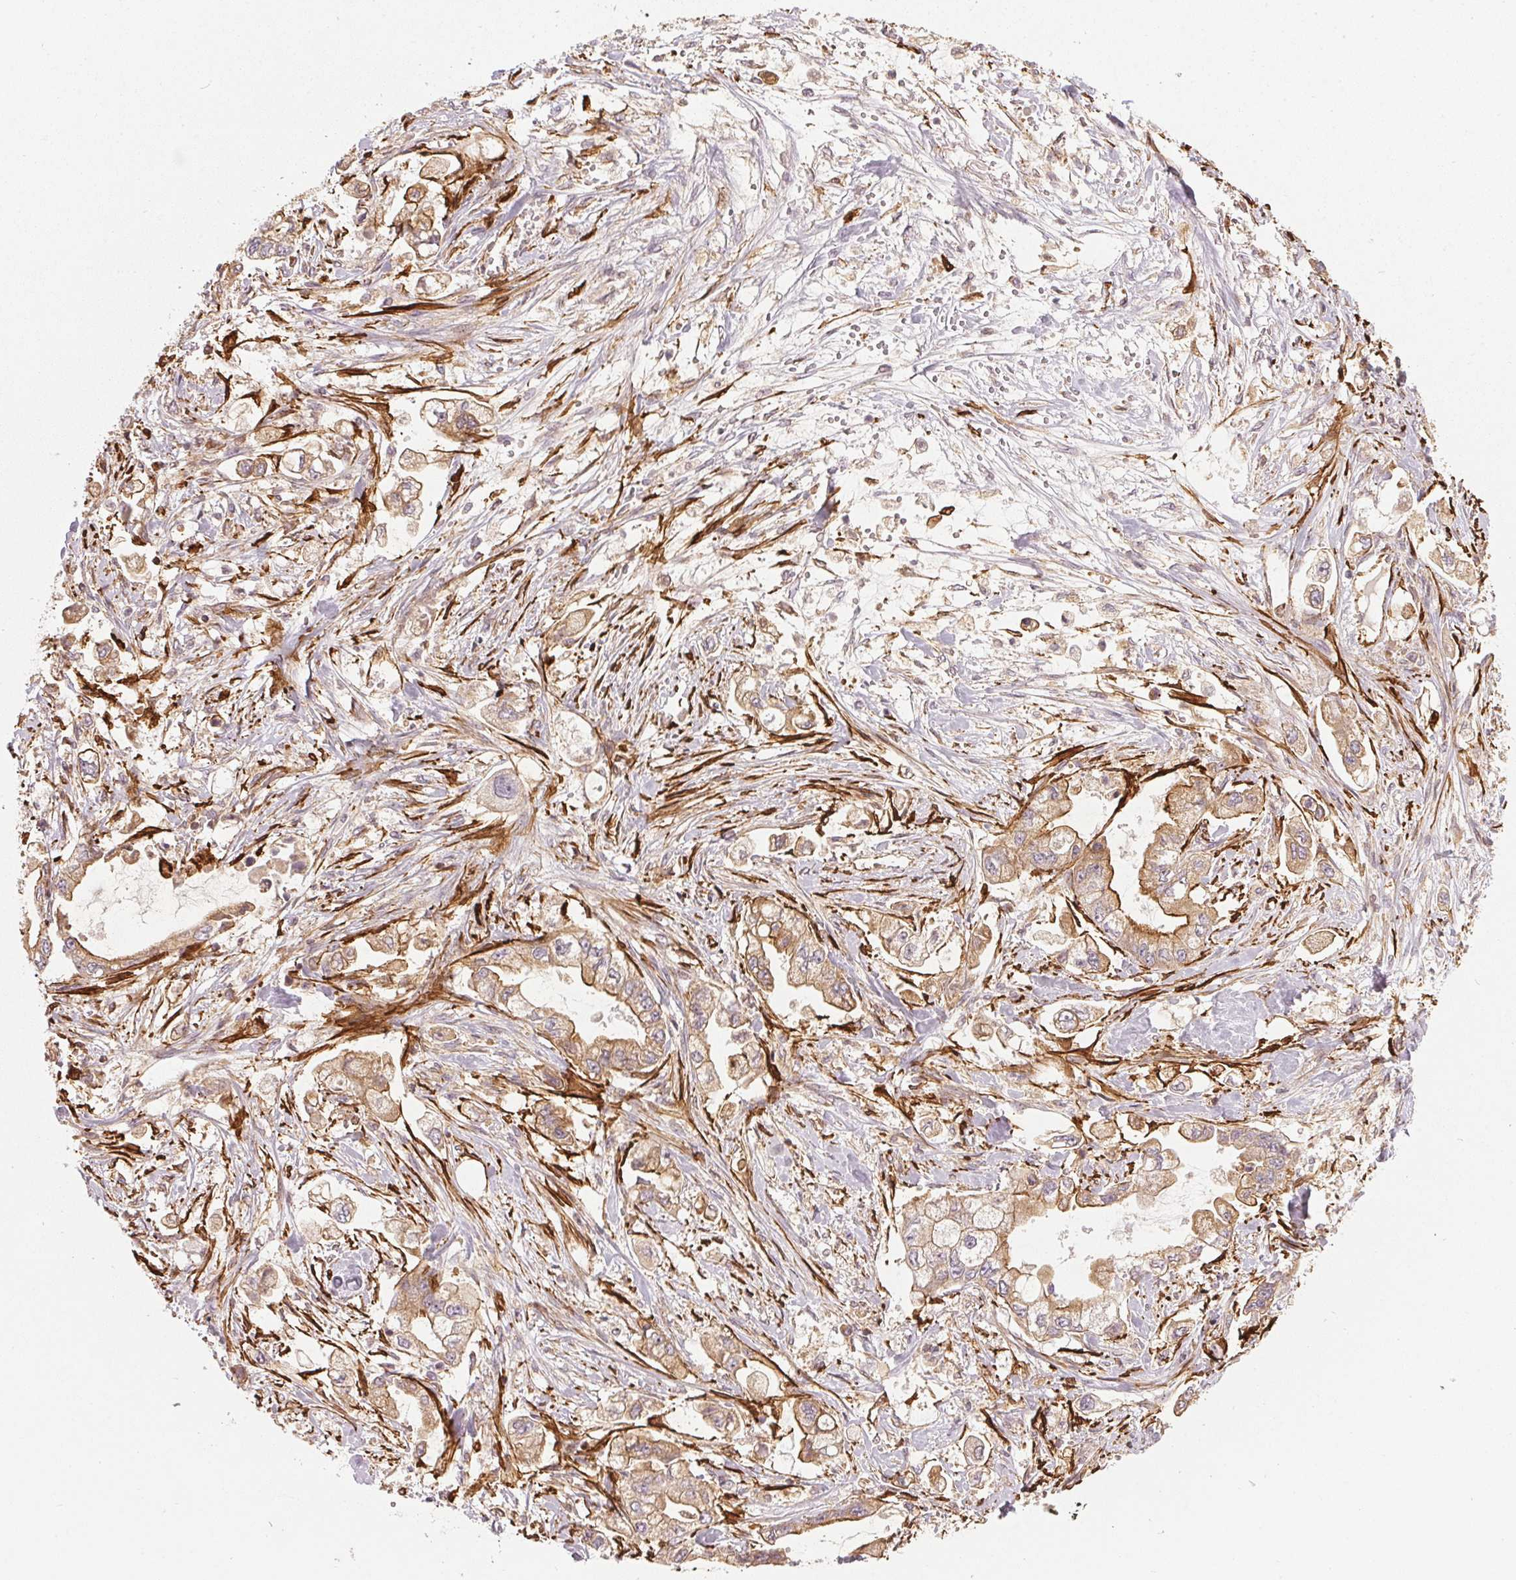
{"staining": {"intensity": "moderate", "quantity": ">75%", "location": "cytoplasmic/membranous"}, "tissue": "stomach cancer", "cell_type": "Tumor cells", "image_type": "cancer", "snomed": [{"axis": "morphology", "description": "Adenocarcinoma, NOS"}, {"axis": "topography", "description": "Stomach"}], "caption": "A micrograph showing moderate cytoplasmic/membranous staining in about >75% of tumor cells in stomach adenocarcinoma, as visualized by brown immunohistochemical staining.", "gene": "NADK2", "patient": {"sex": "male", "age": 62}}